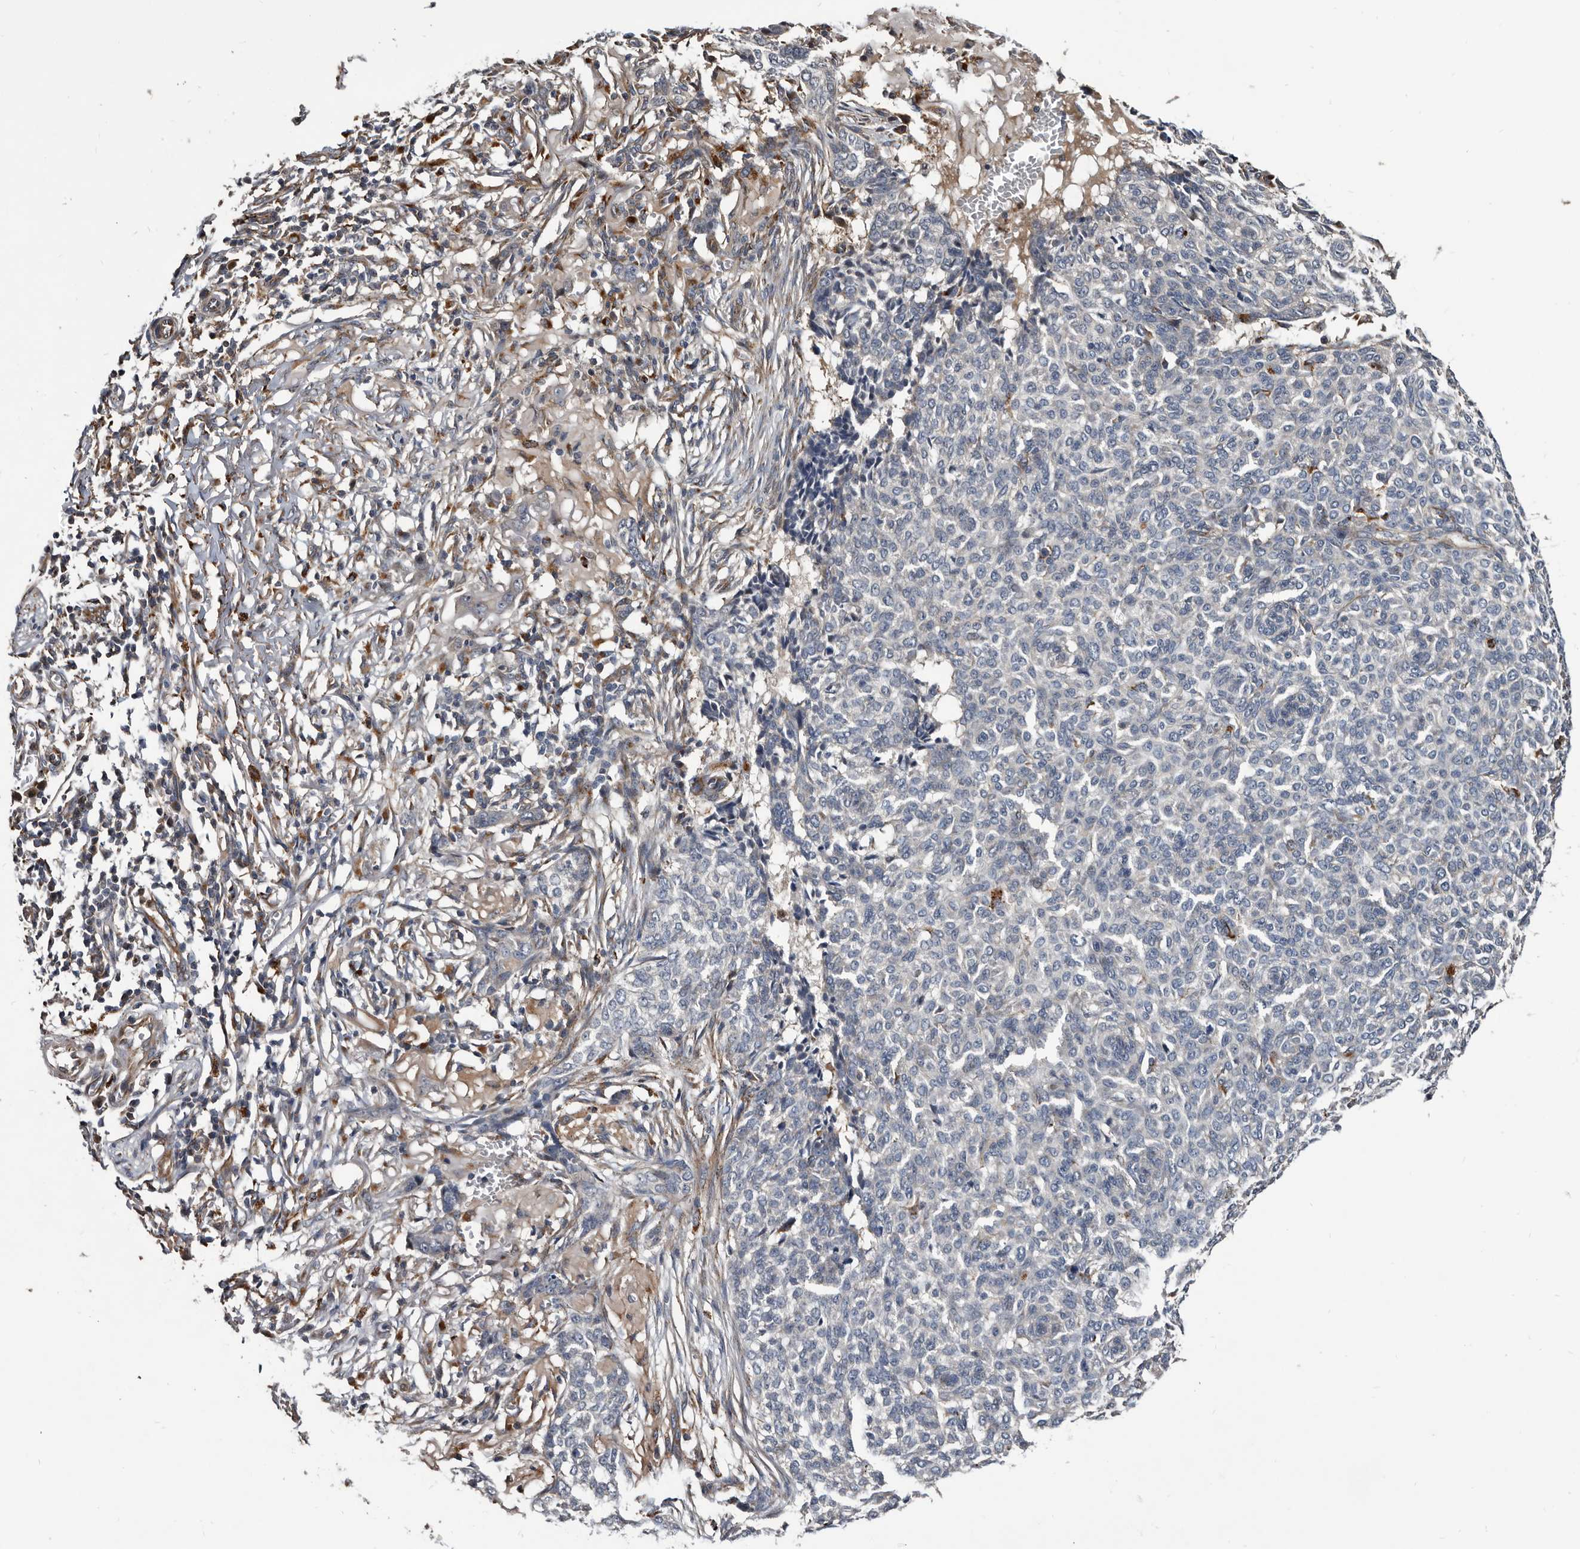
{"staining": {"intensity": "weak", "quantity": "<25%", "location": "cytoplasmic/membranous"}, "tissue": "skin cancer", "cell_type": "Tumor cells", "image_type": "cancer", "snomed": [{"axis": "morphology", "description": "Basal cell carcinoma"}, {"axis": "topography", "description": "Skin"}], "caption": "Photomicrograph shows no protein expression in tumor cells of skin basal cell carcinoma tissue.", "gene": "CTSA", "patient": {"sex": "male", "age": 85}}